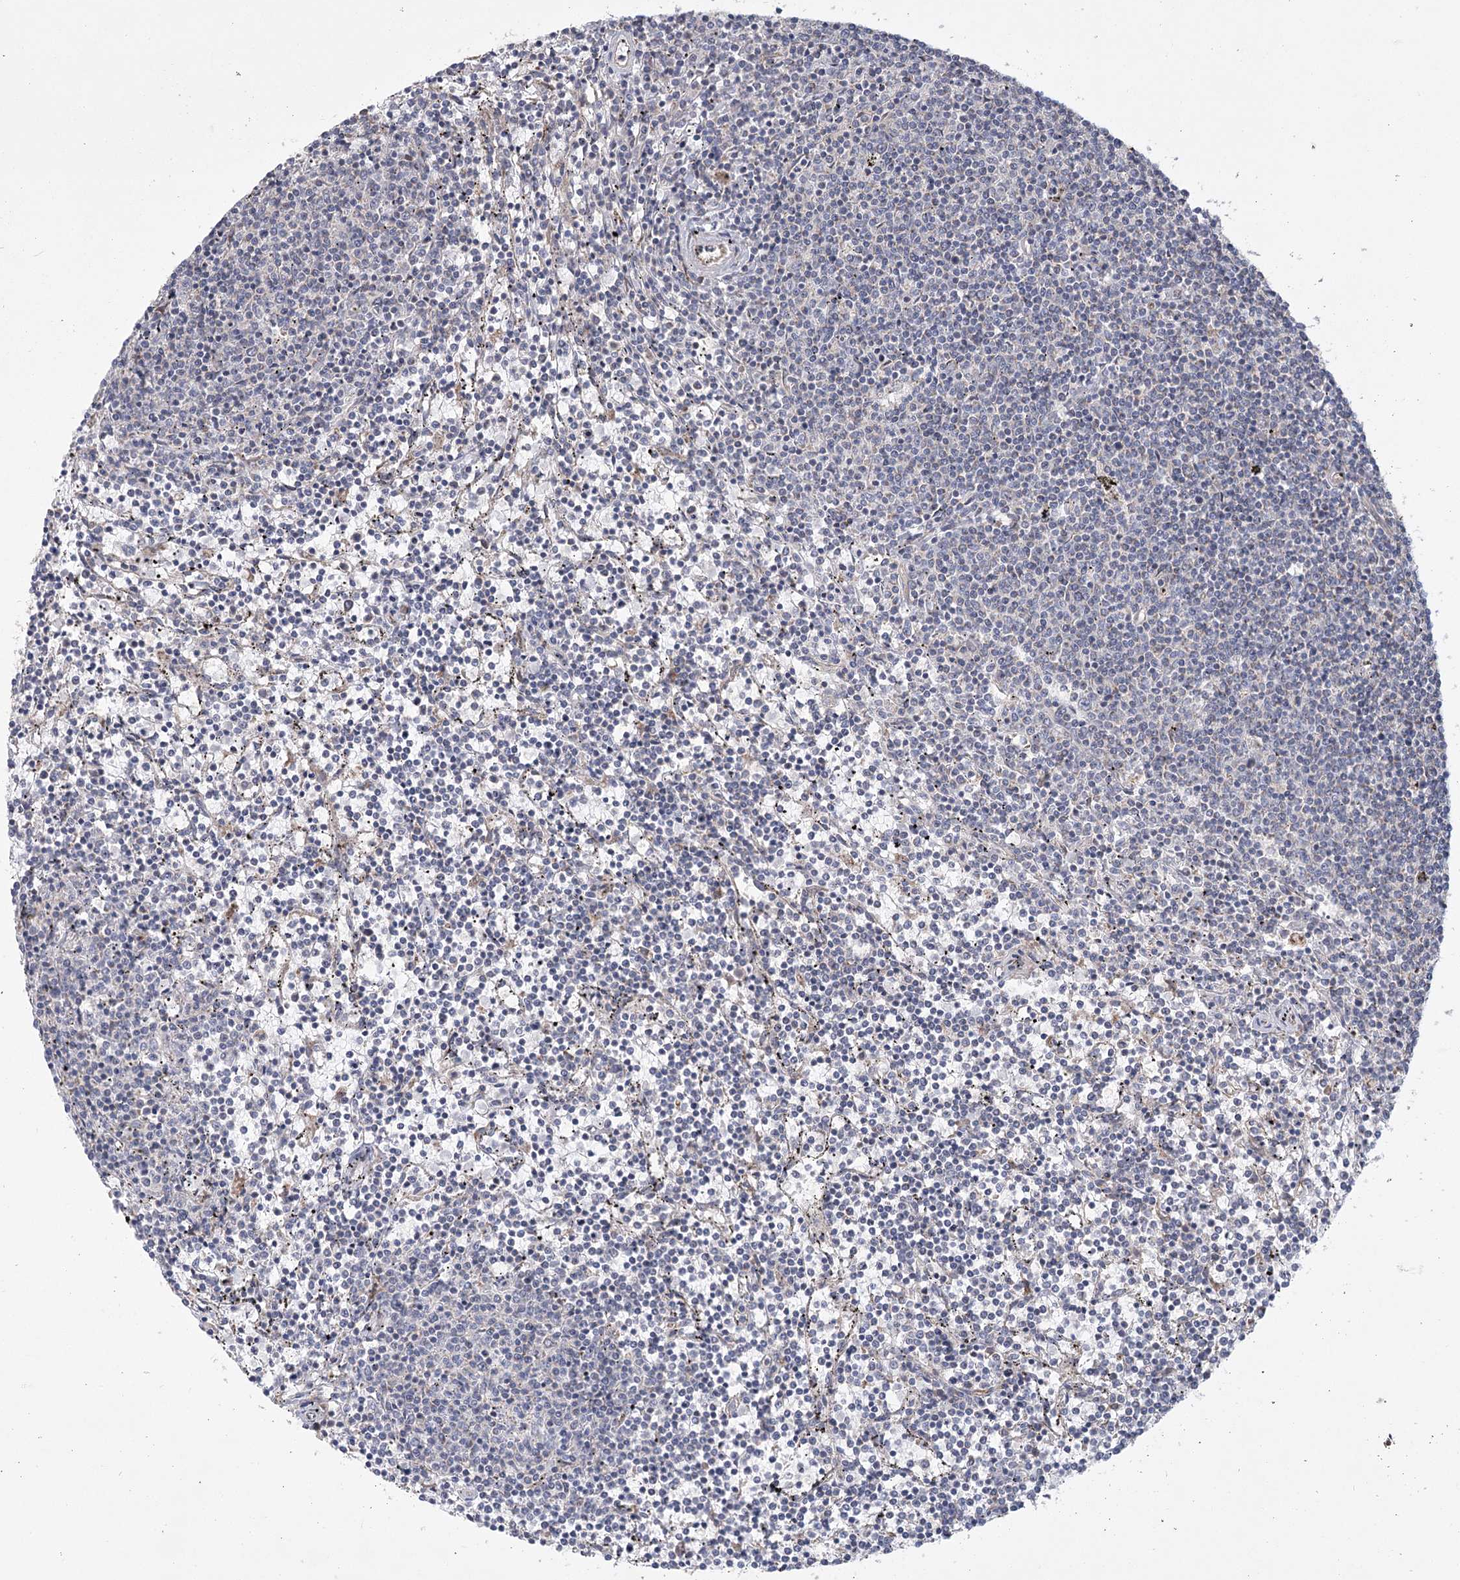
{"staining": {"intensity": "negative", "quantity": "none", "location": "none"}, "tissue": "lymphoma", "cell_type": "Tumor cells", "image_type": "cancer", "snomed": [{"axis": "morphology", "description": "Malignant lymphoma, non-Hodgkin's type, Low grade"}, {"axis": "topography", "description": "Spleen"}], "caption": "An IHC image of malignant lymphoma, non-Hodgkin's type (low-grade) is shown. There is no staining in tumor cells of malignant lymphoma, non-Hodgkin's type (low-grade). (Immunohistochemistry (ihc), brightfield microscopy, high magnification).", "gene": "CNTLN", "patient": {"sex": "female", "age": 50}}